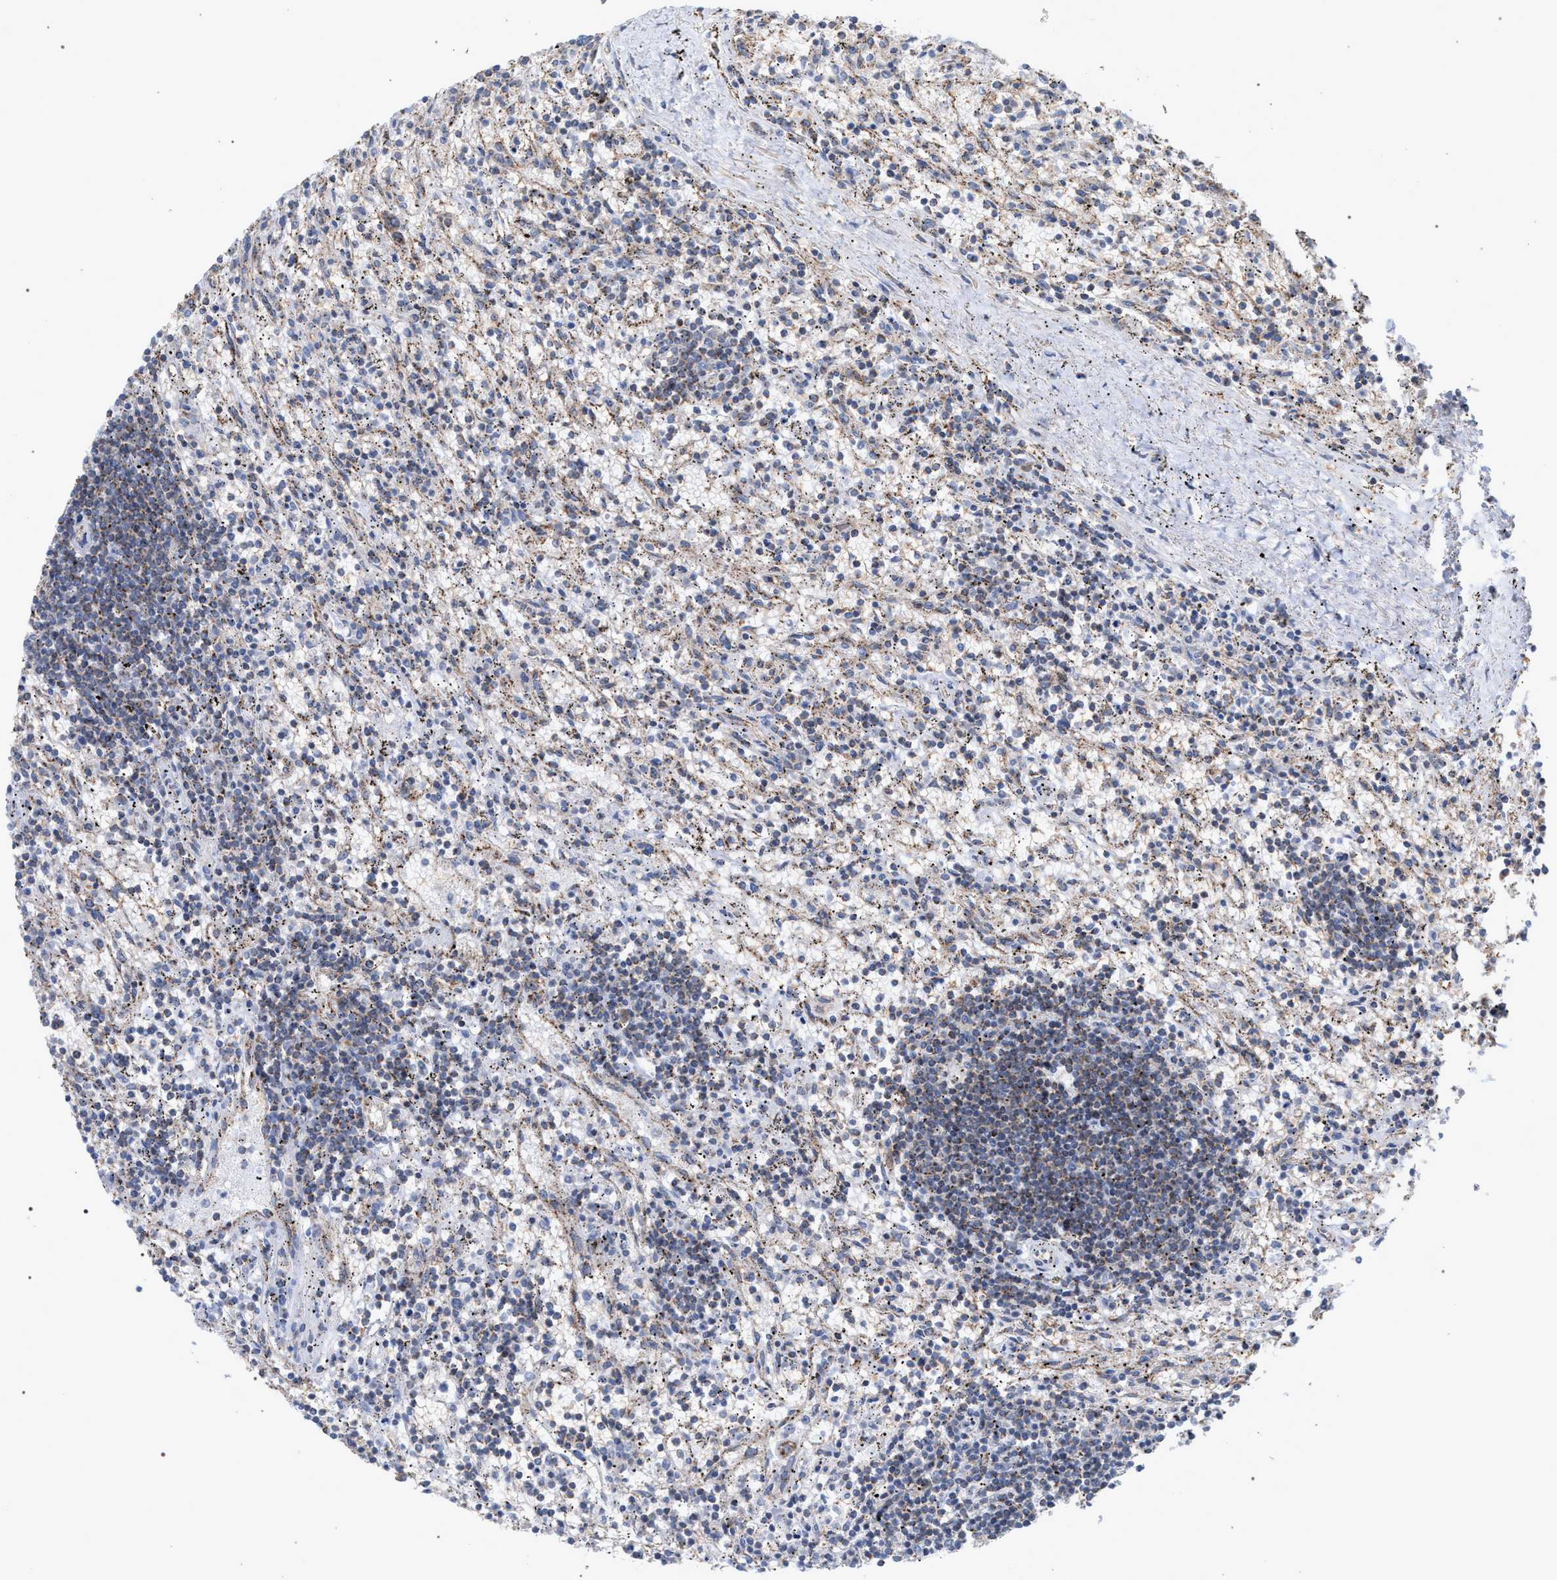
{"staining": {"intensity": "weak", "quantity": "25%-75%", "location": "cytoplasmic/membranous"}, "tissue": "lymphoma", "cell_type": "Tumor cells", "image_type": "cancer", "snomed": [{"axis": "morphology", "description": "Malignant lymphoma, non-Hodgkin's type, Low grade"}, {"axis": "topography", "description": "Spleen"}], "caption": "This micrograph reveals lymphoma stained with immunohistochemistry (IHC) to label a protein in brown. The cytoplasmic/membranous of tumor cells show weak positivity for the protein. Nuclei are counter-stained blue.", "gene": "ECI2", "patient": {"sex": "male", "age": 76}}